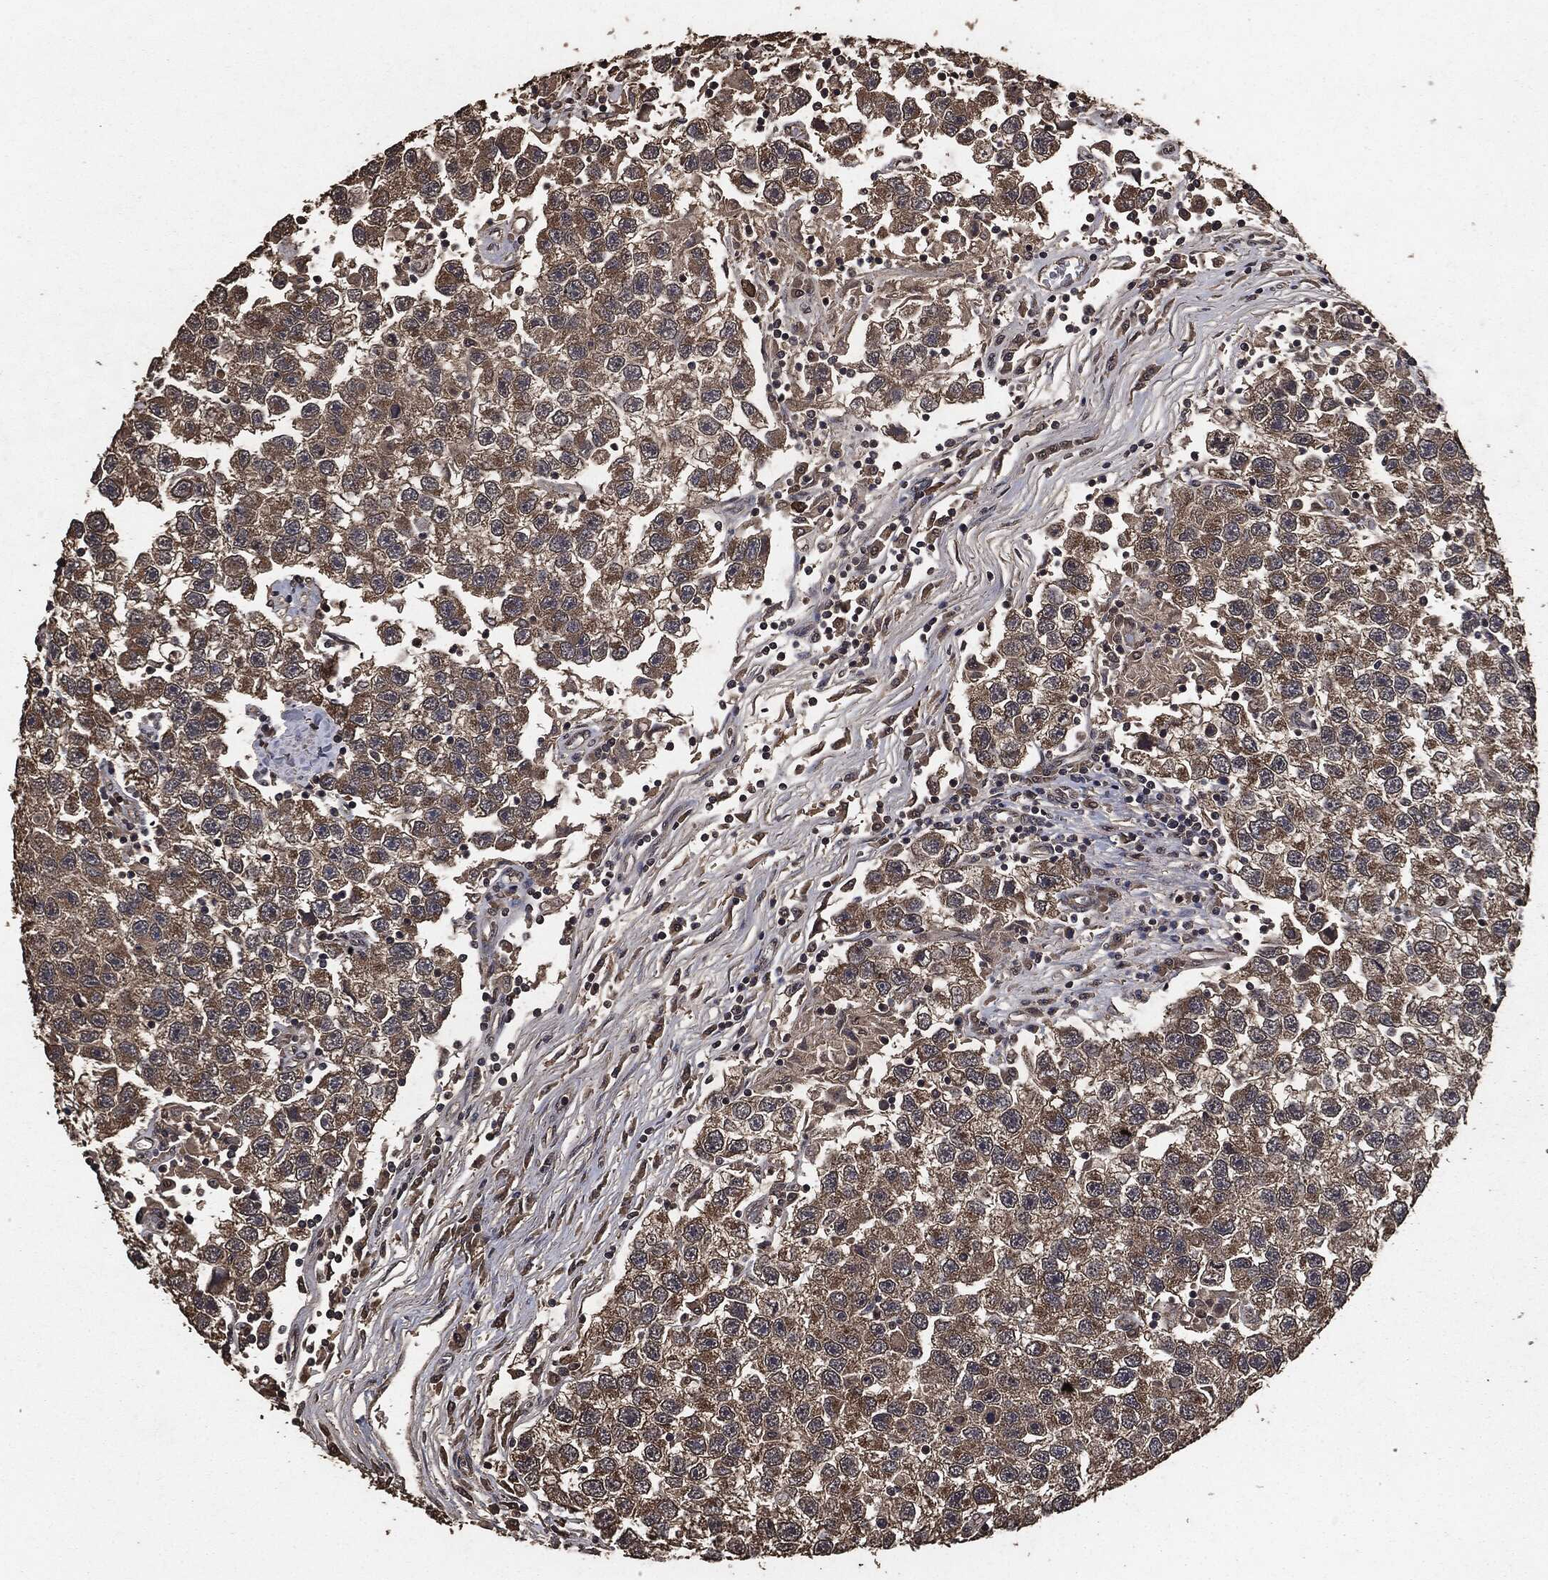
{"staining": {"intensity": "moderate", "quantity": "25%-75%", "location": "cytoplasmic/membranous"}, "tissue": "testis cancer", "cell_type": "Tumor cells", "image_type": "cancer", "snomed": [{"axis": "morphology", "description": "Seminoma, NOS"}, {"axis": "topography", "description": "Testis"}], "caption": "Immunohistochemistry image of neoplastic tissue: human testis cancer stained using immunohistochemistry (IHC) shows medium levels of moderate protein expression localized specifically in the cytoplasmic/membranous of tumor cells, appearing as a cytoplasmic/membranous brown color.", "gene": "AKT1S1", "patient": {"sex": "male", "age": 26}}